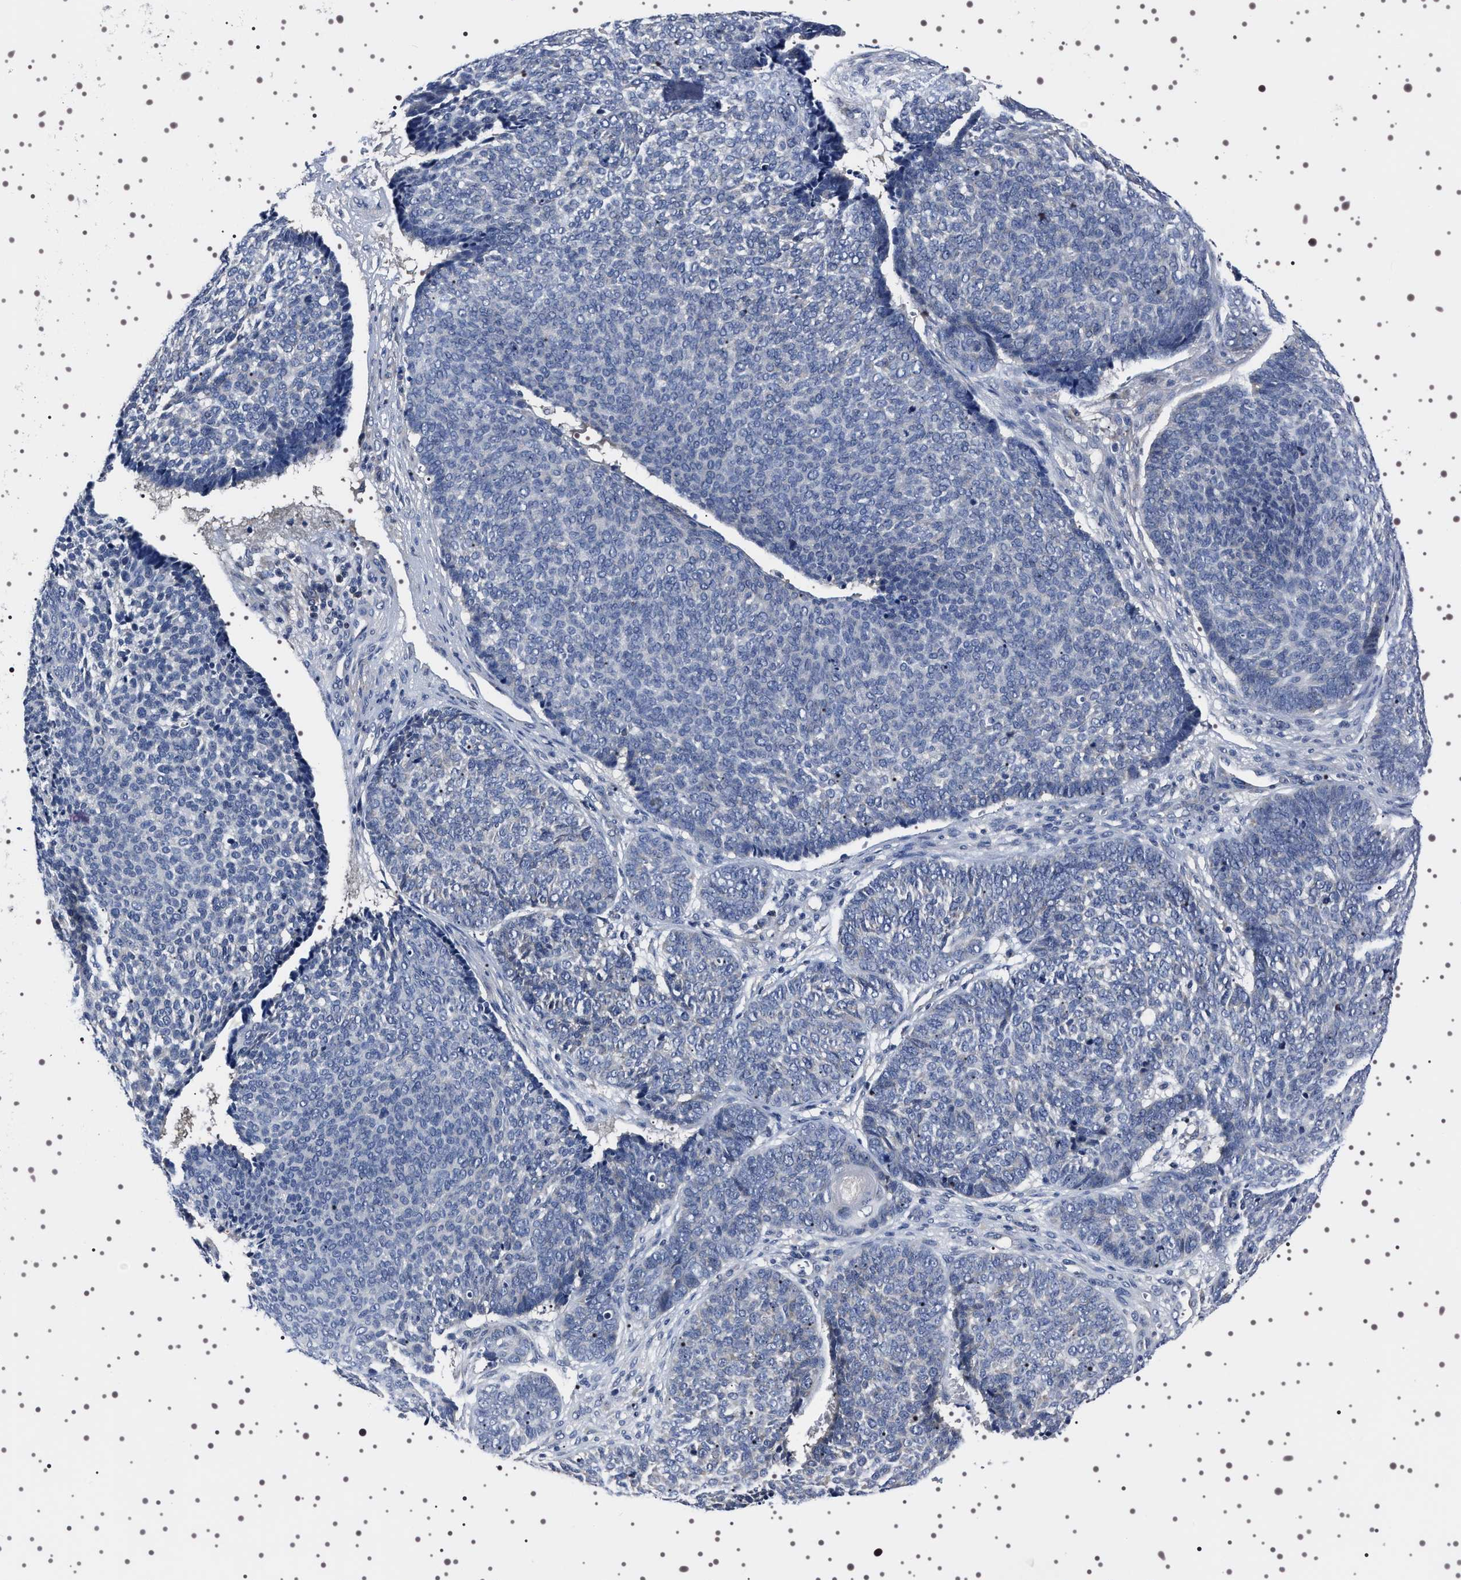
{"staining": {"intensity": "negative", "quantity": "none", "location": "none"}, "tissue": "skin cancer", "cell_type": "Tumor cells", "image_type": "cancer", "snomed": [{"axis": "morphology", "description": "Basal cell carcinoma"}, {"axis": "topography", "description": "Skin"}], "caption": "A high-resolution image shows IHC staining of basal cell carcinoma (skin), which reveals no significant positivity in tumor cells.", "gene": "TARBP1", "patient": {"sex": "male", "age": 84}}